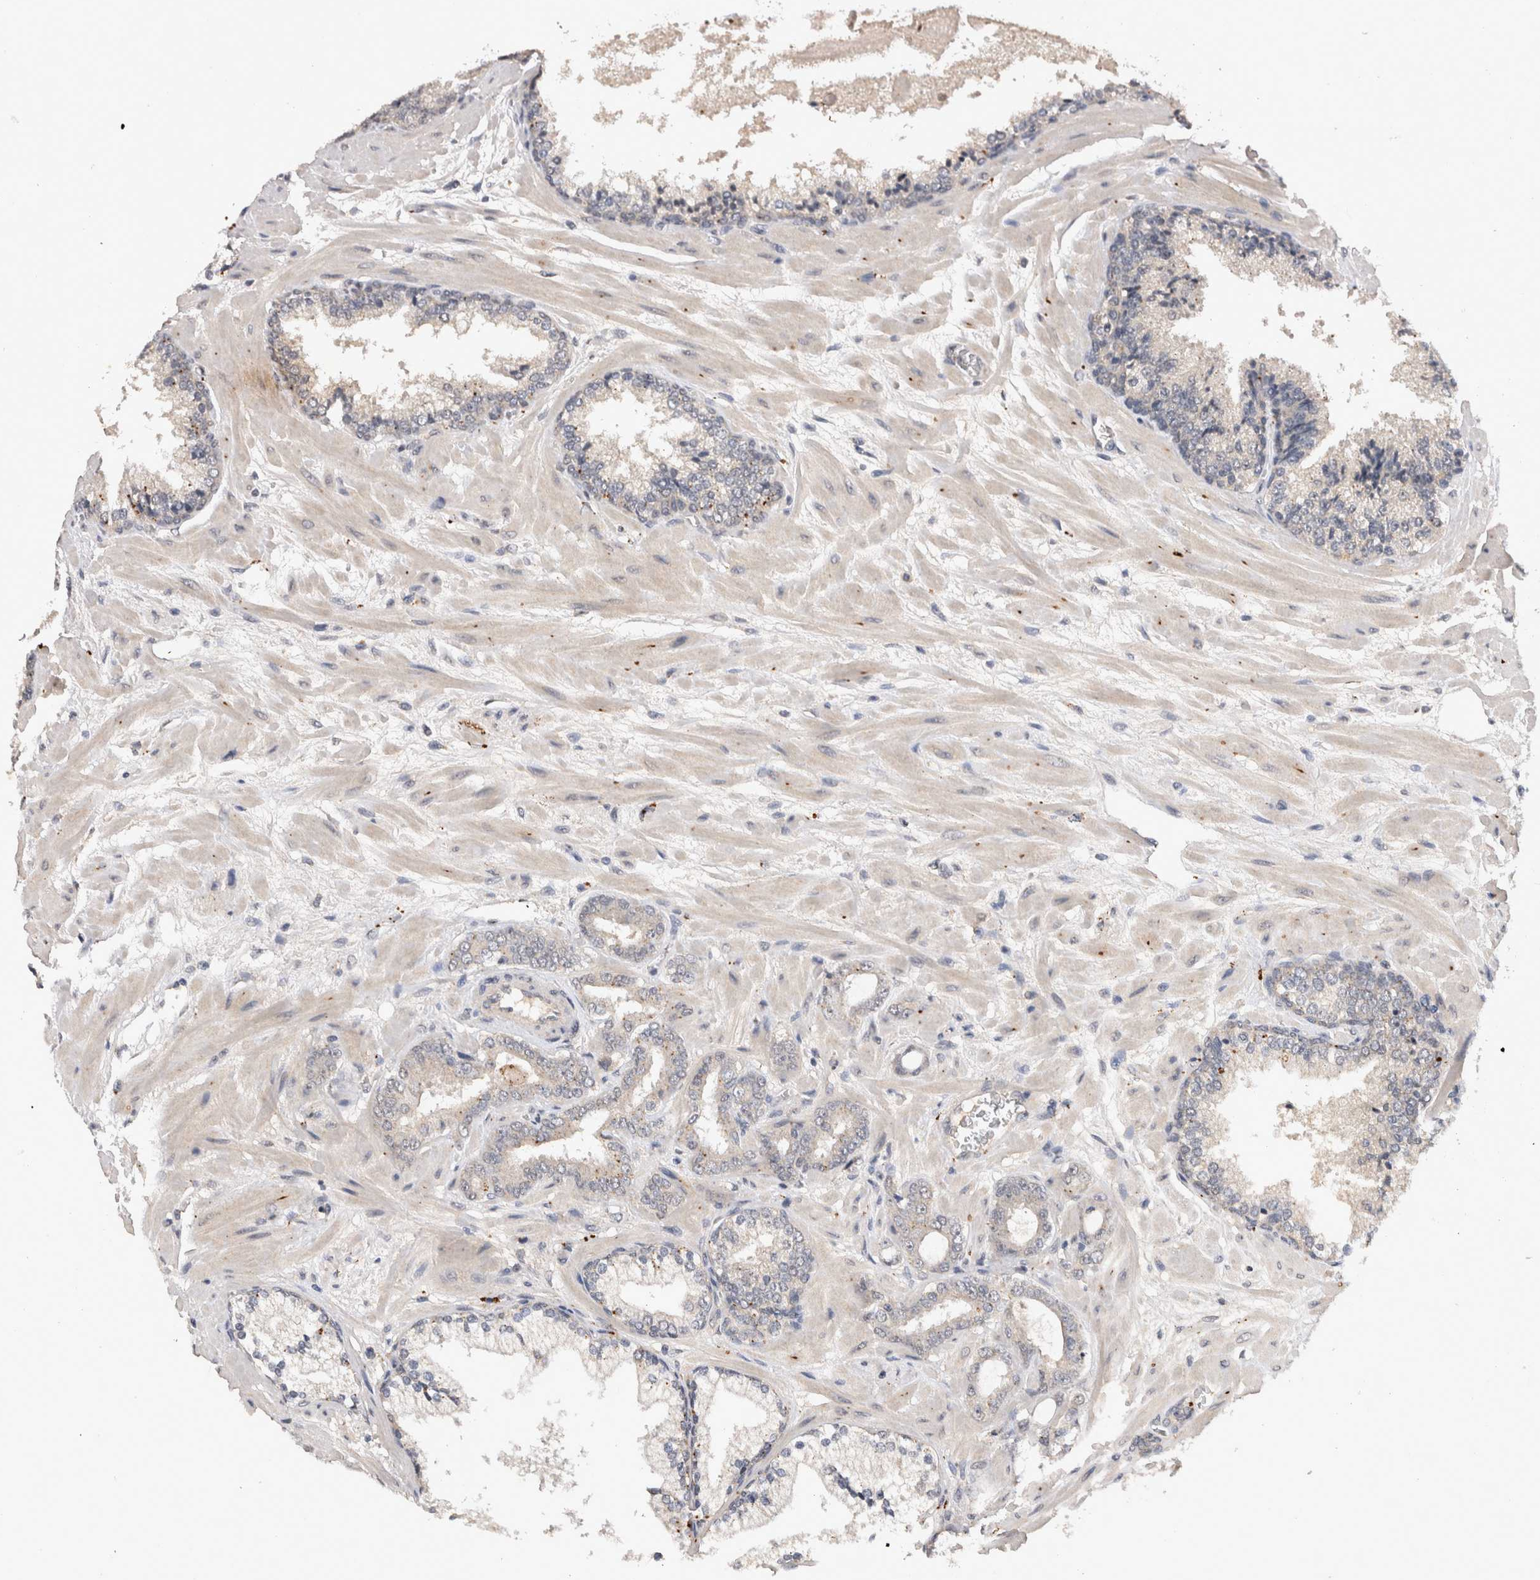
{"staining": {"intensity": "weak", "quantity": "<25%", "location": "cytoplasmic/membranous"}, "tissue": "prostate cancer", "cell_type": "Tumor cells", "image_type": "cancer", "snomed": [{"axis": "morphology", "description": "Adenocarcinoma, Low grade"}, {"axis": "topography", "description": "Prostate"}], "caption": "Tumor cells show no significant positivity in prostate cancer (adenocarcinoma (low-grade)).", "gene": "RASSF3", "patient": {"sex": "male", "age": 63}}